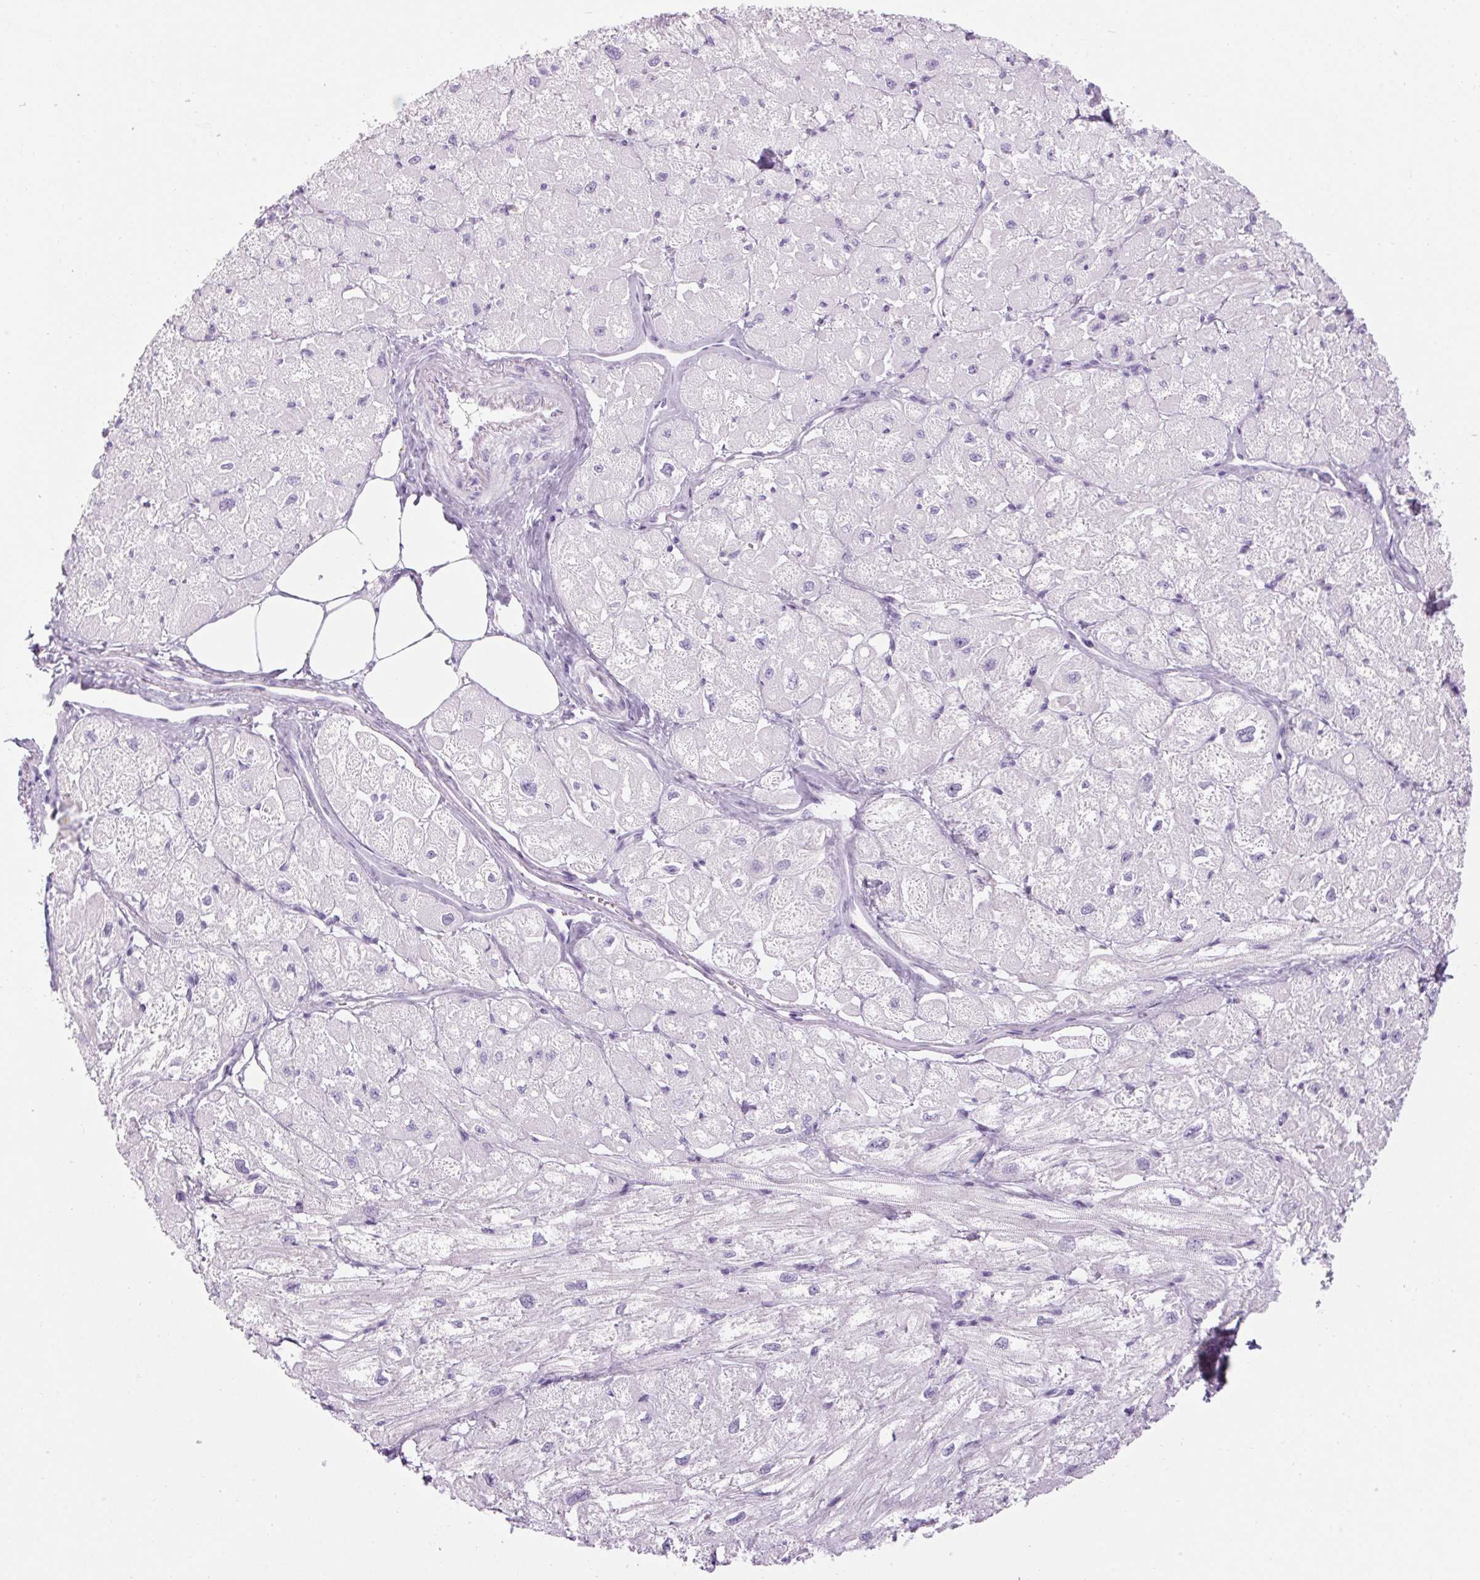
{"staining": {"intensity": "negative", "quantity": "none", "location": "none"}, "tissue": "heart muscle", "cell_type": "Cardiomyocytes", "image_type": "normal", "snomed": [{"axis": "morphology", "description": "Normal tissue, NOS"}, {"axis": "topography", "description": "Heart"}], "caption": "A high-resolution image shows immunohistochemistry staining of normal heart muscle, which demonstrates no significant staining in cardiomyocytes. Nuclei are stained in blue.", "gene": "RPTN", "patient": {"sex": "female", "age": 62}}